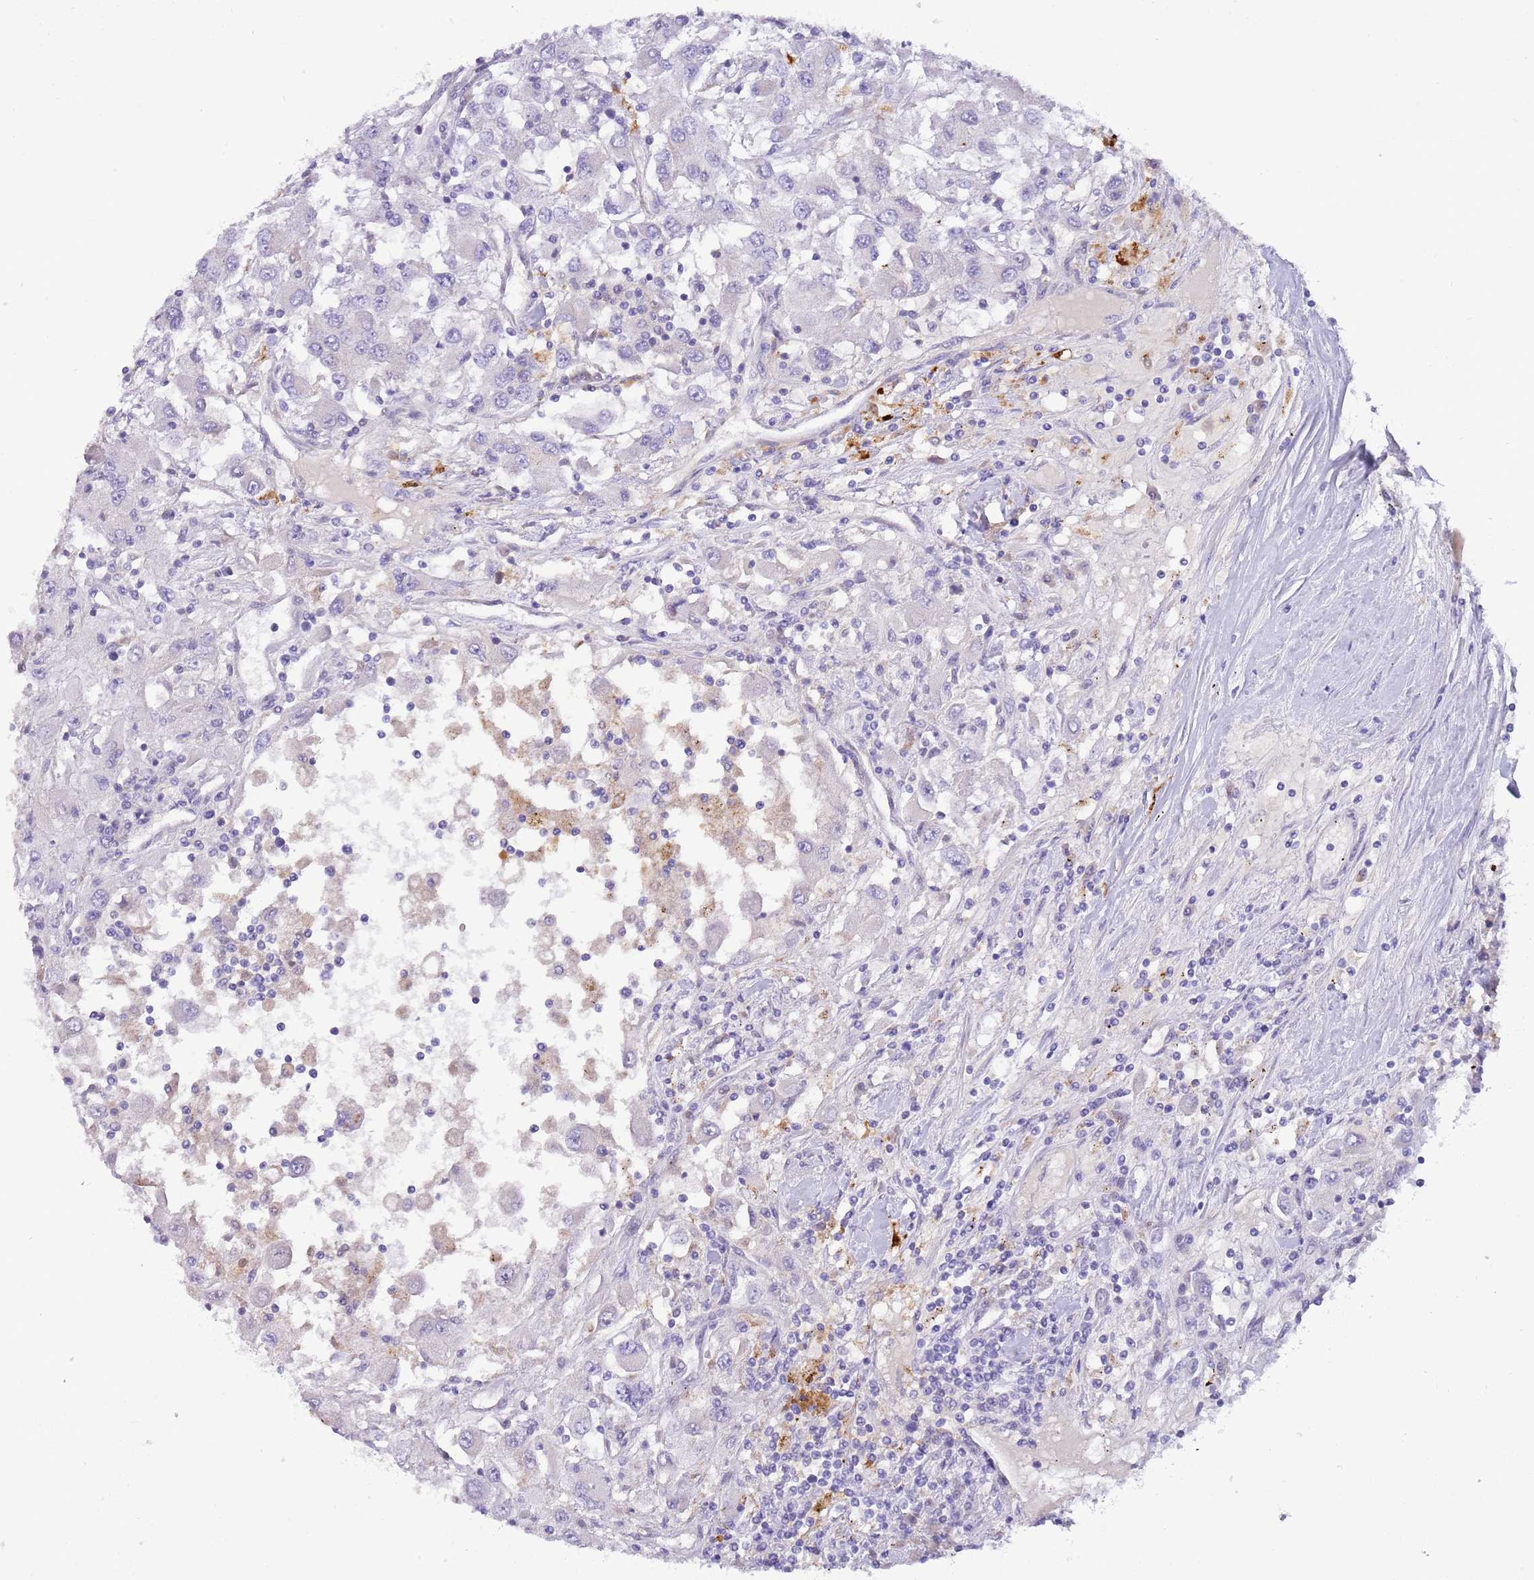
{"staining": {"intensity": "negative", "quantity": "none", "location": "none"}, "tissue": "renal cancer", "cell_type": "Tumor cells", "image_type": "cancer", "snomed": [{"axis": "morphology", "description": "Adenocarcinoma, NOS"}, {"axis": "topography", "description": "Kidney"}], "caption": "Immunohistochemistry histopathology image of renal cancer stained for a protein (brown), which reveals no positivity in tumor cells.", "gene": "DDHD1", "patient": {"sex": "female", "age": 67}}